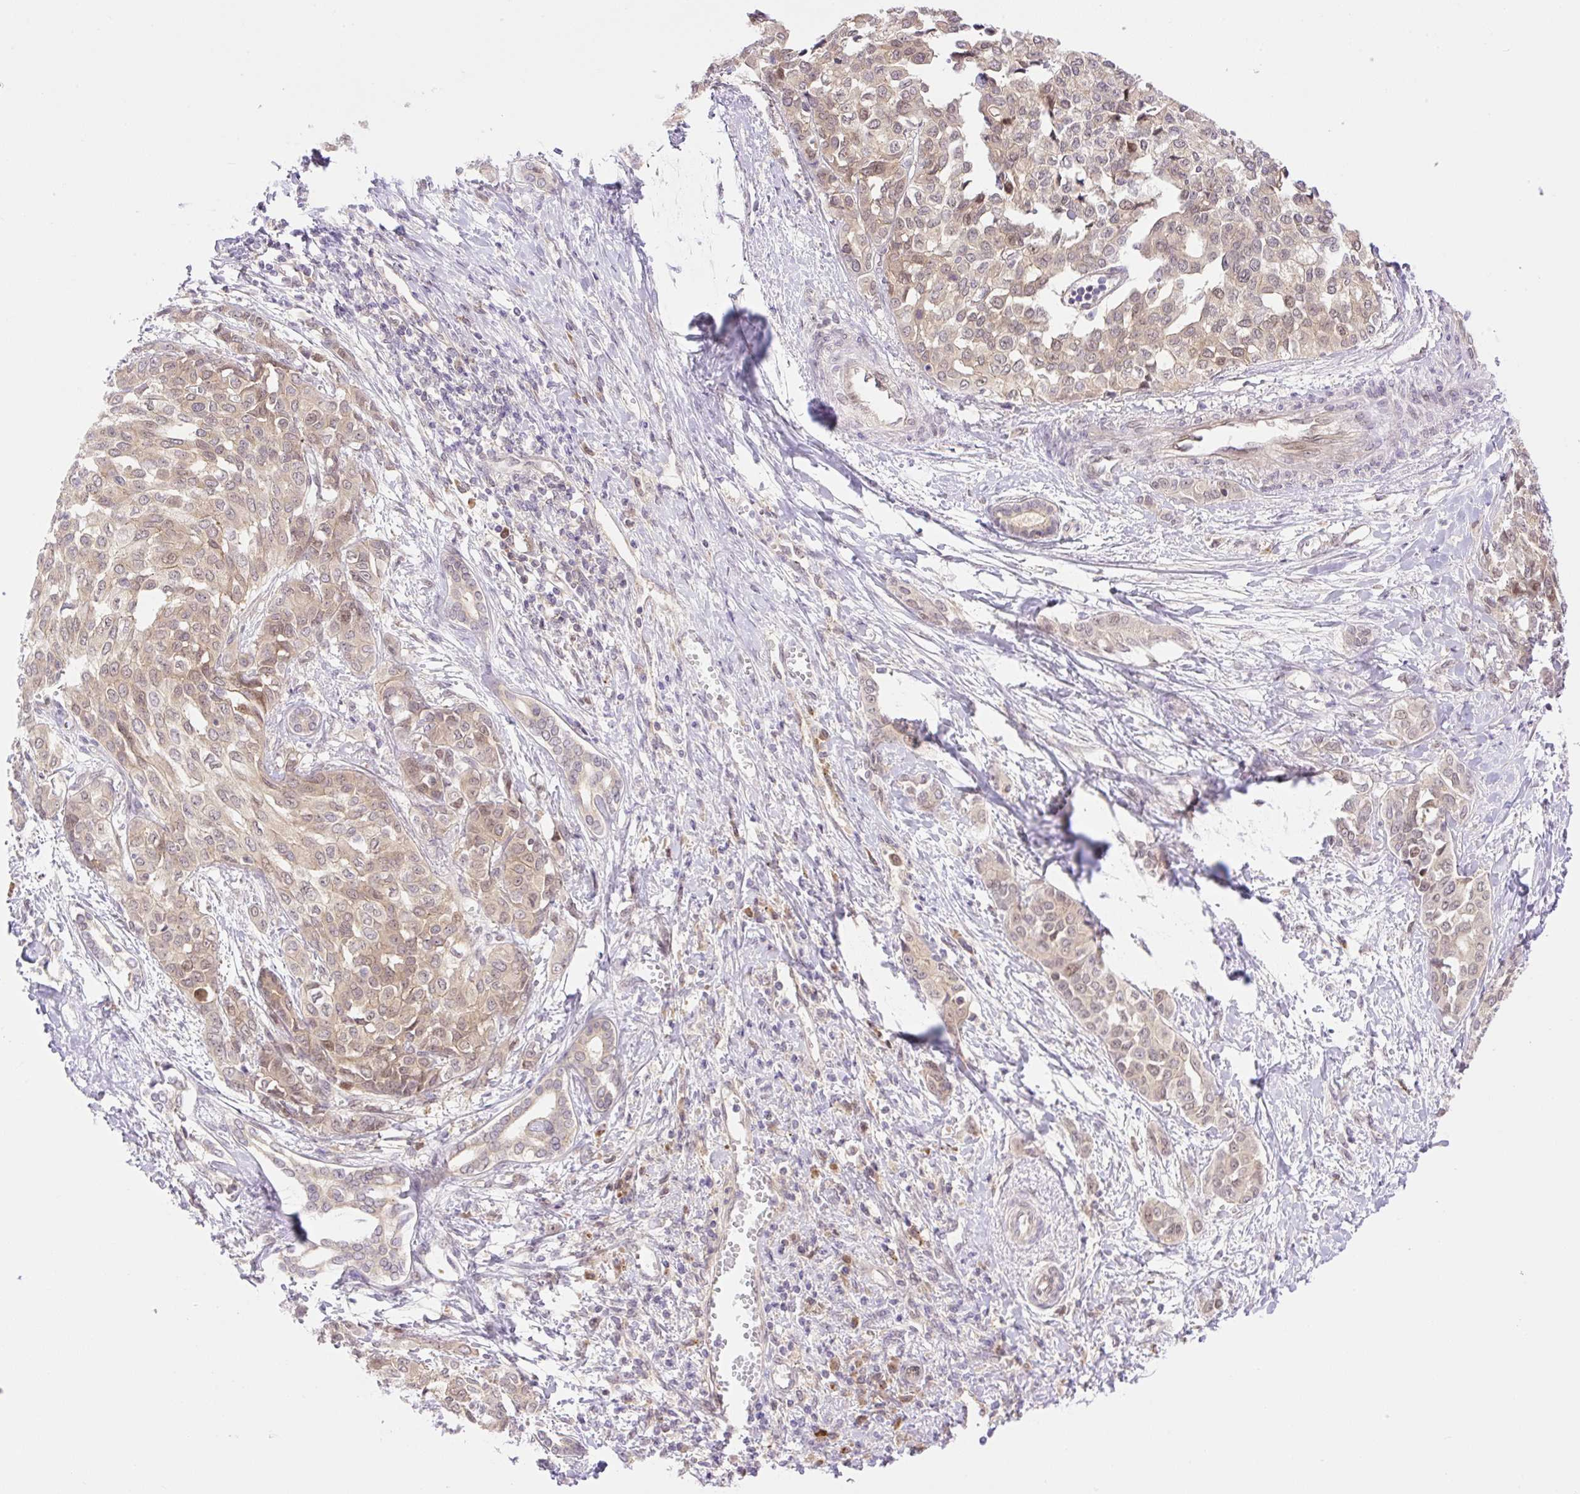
{"staining": {"intensity": "weak", "quantity": ">75%", "location": "cytoplasmic/membranous,nuclear"}, "tissue": "liver cancer", "cell_type": "Tumor cells", "image_type": "cancer", "snomed": [{"axis": "morphology", "description": "Cholangiocarcinoma"}, {"axis": "topography", "description": "Liver"}], "caption": "IHC micrograph of neoplastic tissue: human liver cancer (cholangiocarcinoma) stained using immunohistochemistry displays low levels of weak protein expression localized specifically in the cytoplasmic/membranous and nuclear of tumor cells, appearing as a cytoplasmic/membranous and nuclear brown color.", "gene": "VPS25", "patient": {"sex": "female", "age": 77}}